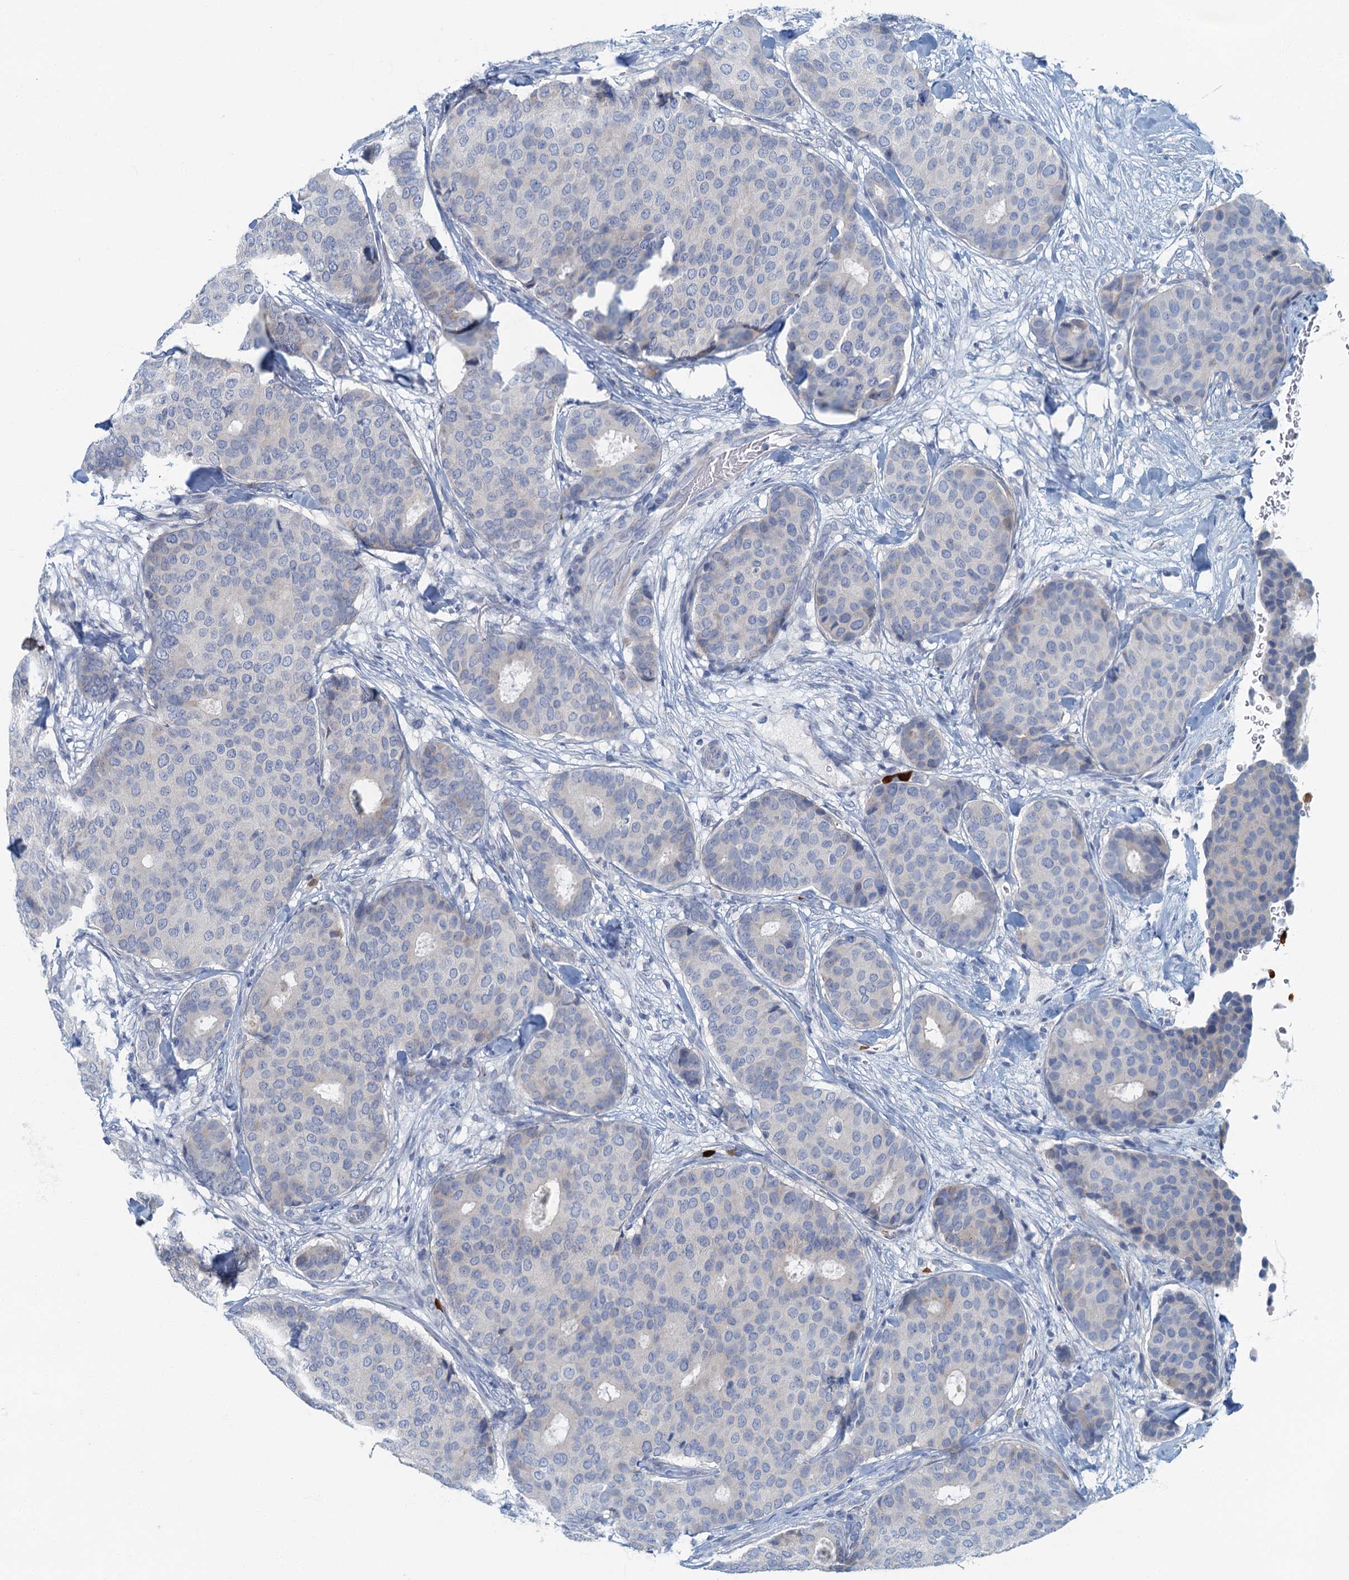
{"staining": {"intensity": "negative", "quantity": "none", "location": "none"}, "tissue": "breast cancer", "cell_type": "Tumor cells", "image_type": "cancer", "snomed": [{"axis": "morphology", "description": "Duct carcinoma"}, {"axis": "topography", "description": "Breast"}], "caption": "DAB immunohistochemical staining of human intraductal carcinoma (breast) reveals no significant staining in tumor cells.", "gene": "ANKDD1A", "patient": {"sex": "female", "age": 75}}